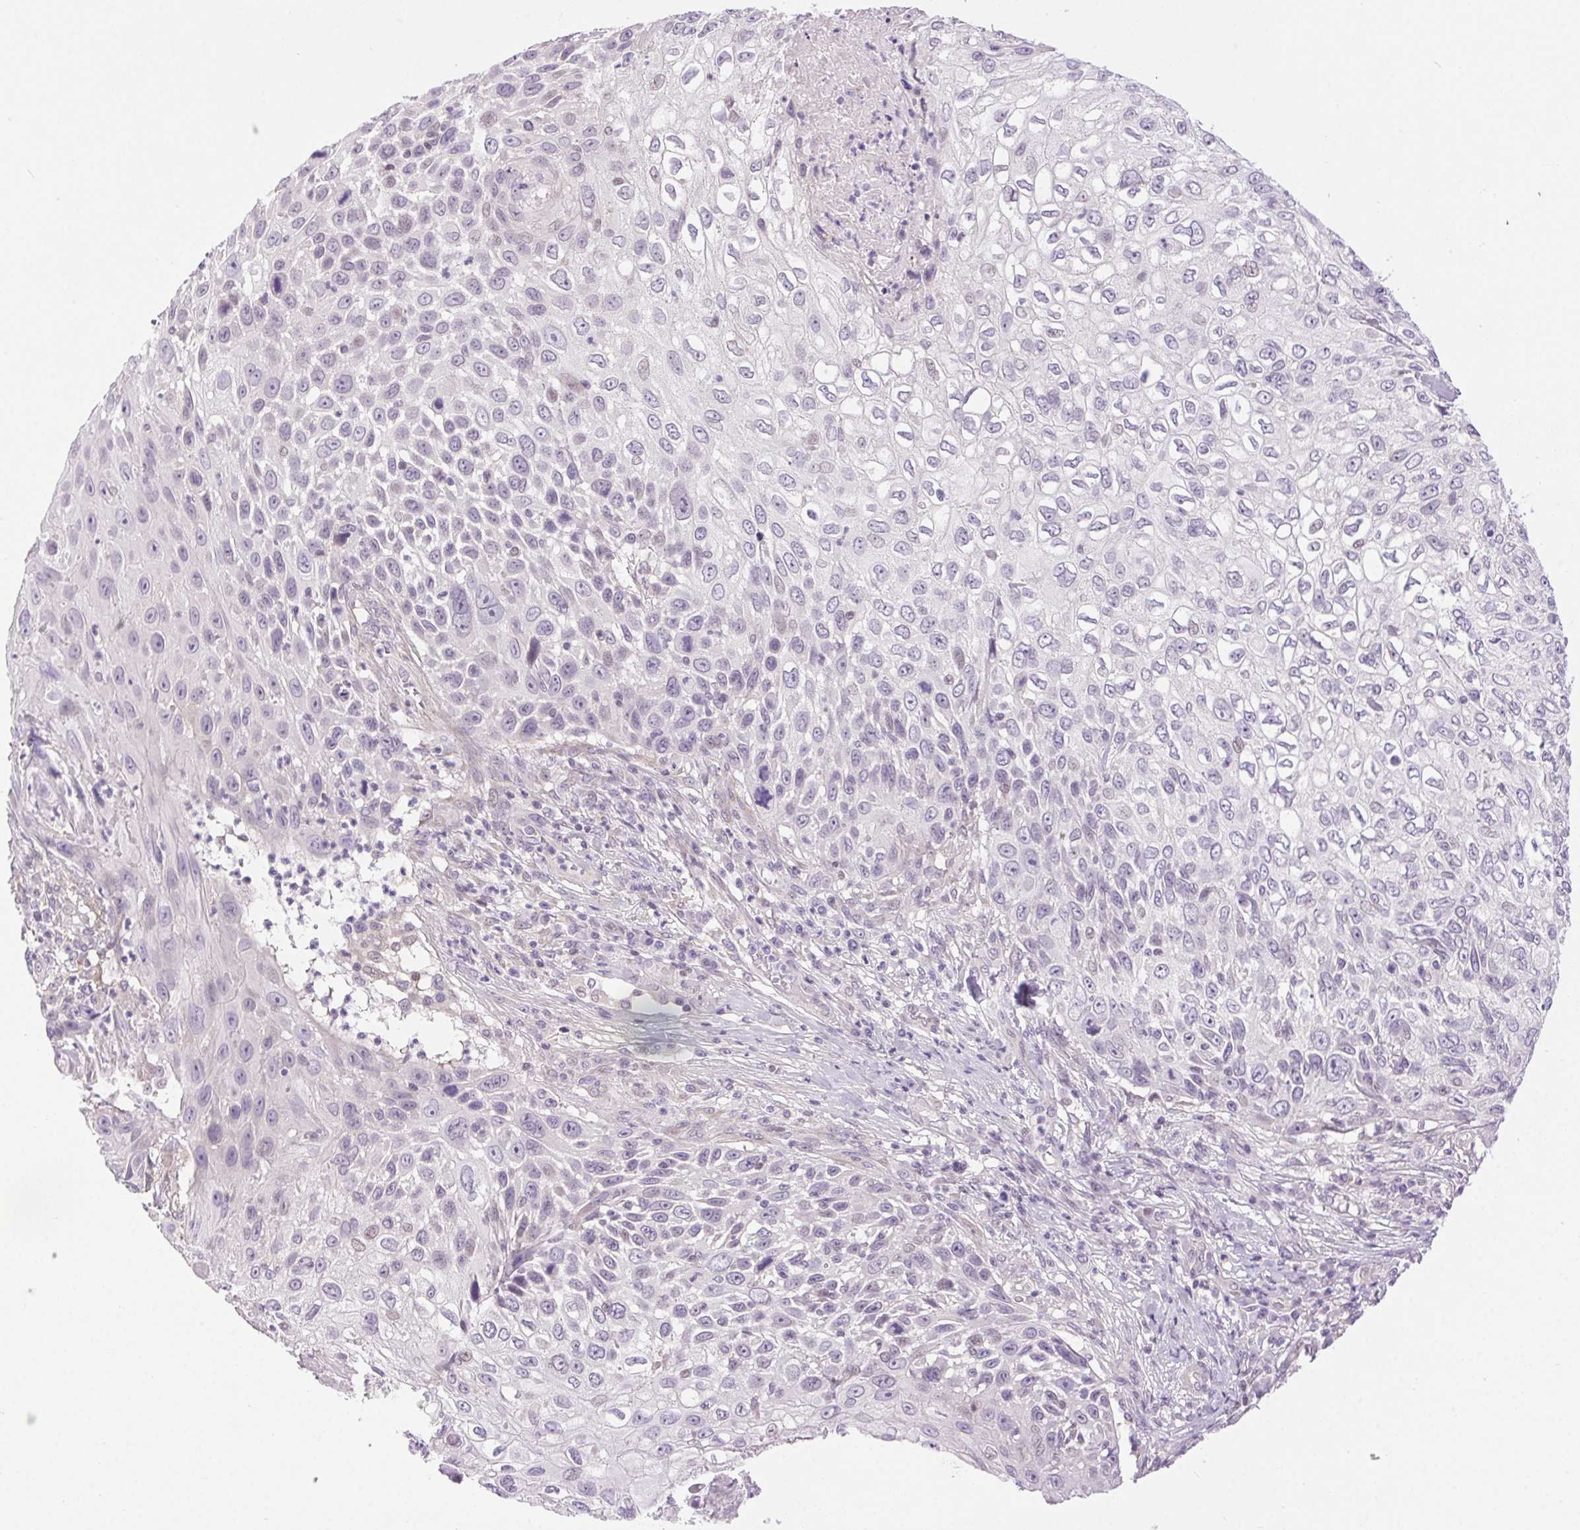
{"staining": {"intensity": "negative", "quantity": "none", "location": "none"}, "tissue": "skin cancer", "cell_type": "Tumor cells", "image_type": "cancer", "snomed": [{"axis": "morphology", "description": "Squamous cell carcinoma, NOS"}, {"axis": "topography", "description": "Skin"}], "caption": "The immunohistochemistry (IHC) photomicrograph has no significant expression in tumor cells of skin squamous cell carcinoma tissue.", "gene": "SYT11", "patient": {"sex": "male", "age": 92}}